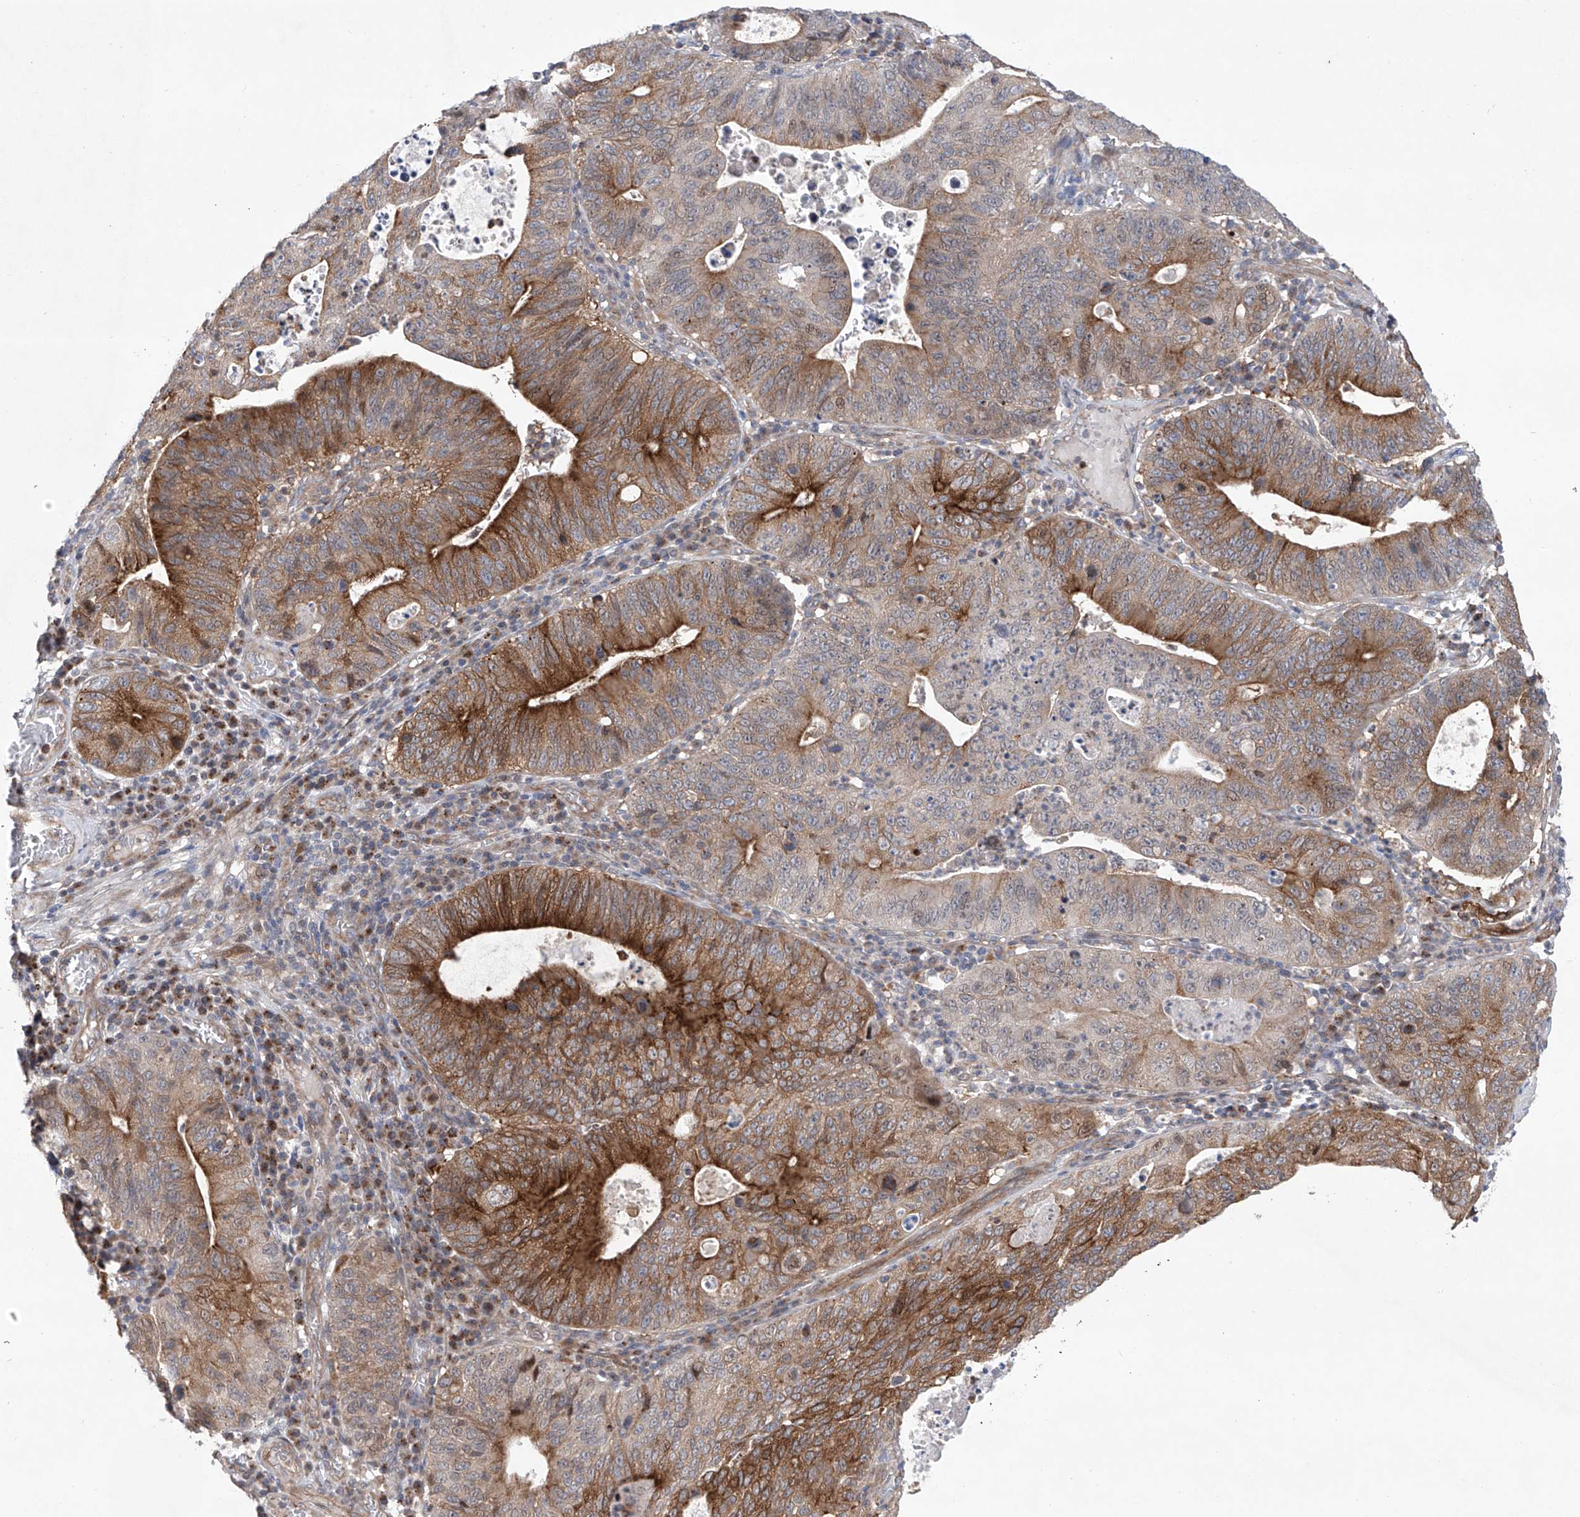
{"staining": {"intensity": "strong", "quantity": "25%-75%", "location": "cytoplasmic/membranous"}, "tissue": "stomach cancer", "cell_type": "Tumor cells", "image_type": "cancer", "snomed": [{"axis": "morphology", "description": "Adenocarcinoma, NOS"}, {"axis": "topography", "description": "Stomach"}], "caption": "Tumor cells reveal strong cytoplasmic/membranous staining in approximately 25%-75% of cells in adenocarcinoma (stomach).", "gene": "KLC4", "patient": {"sex": "male", "age": 59}}